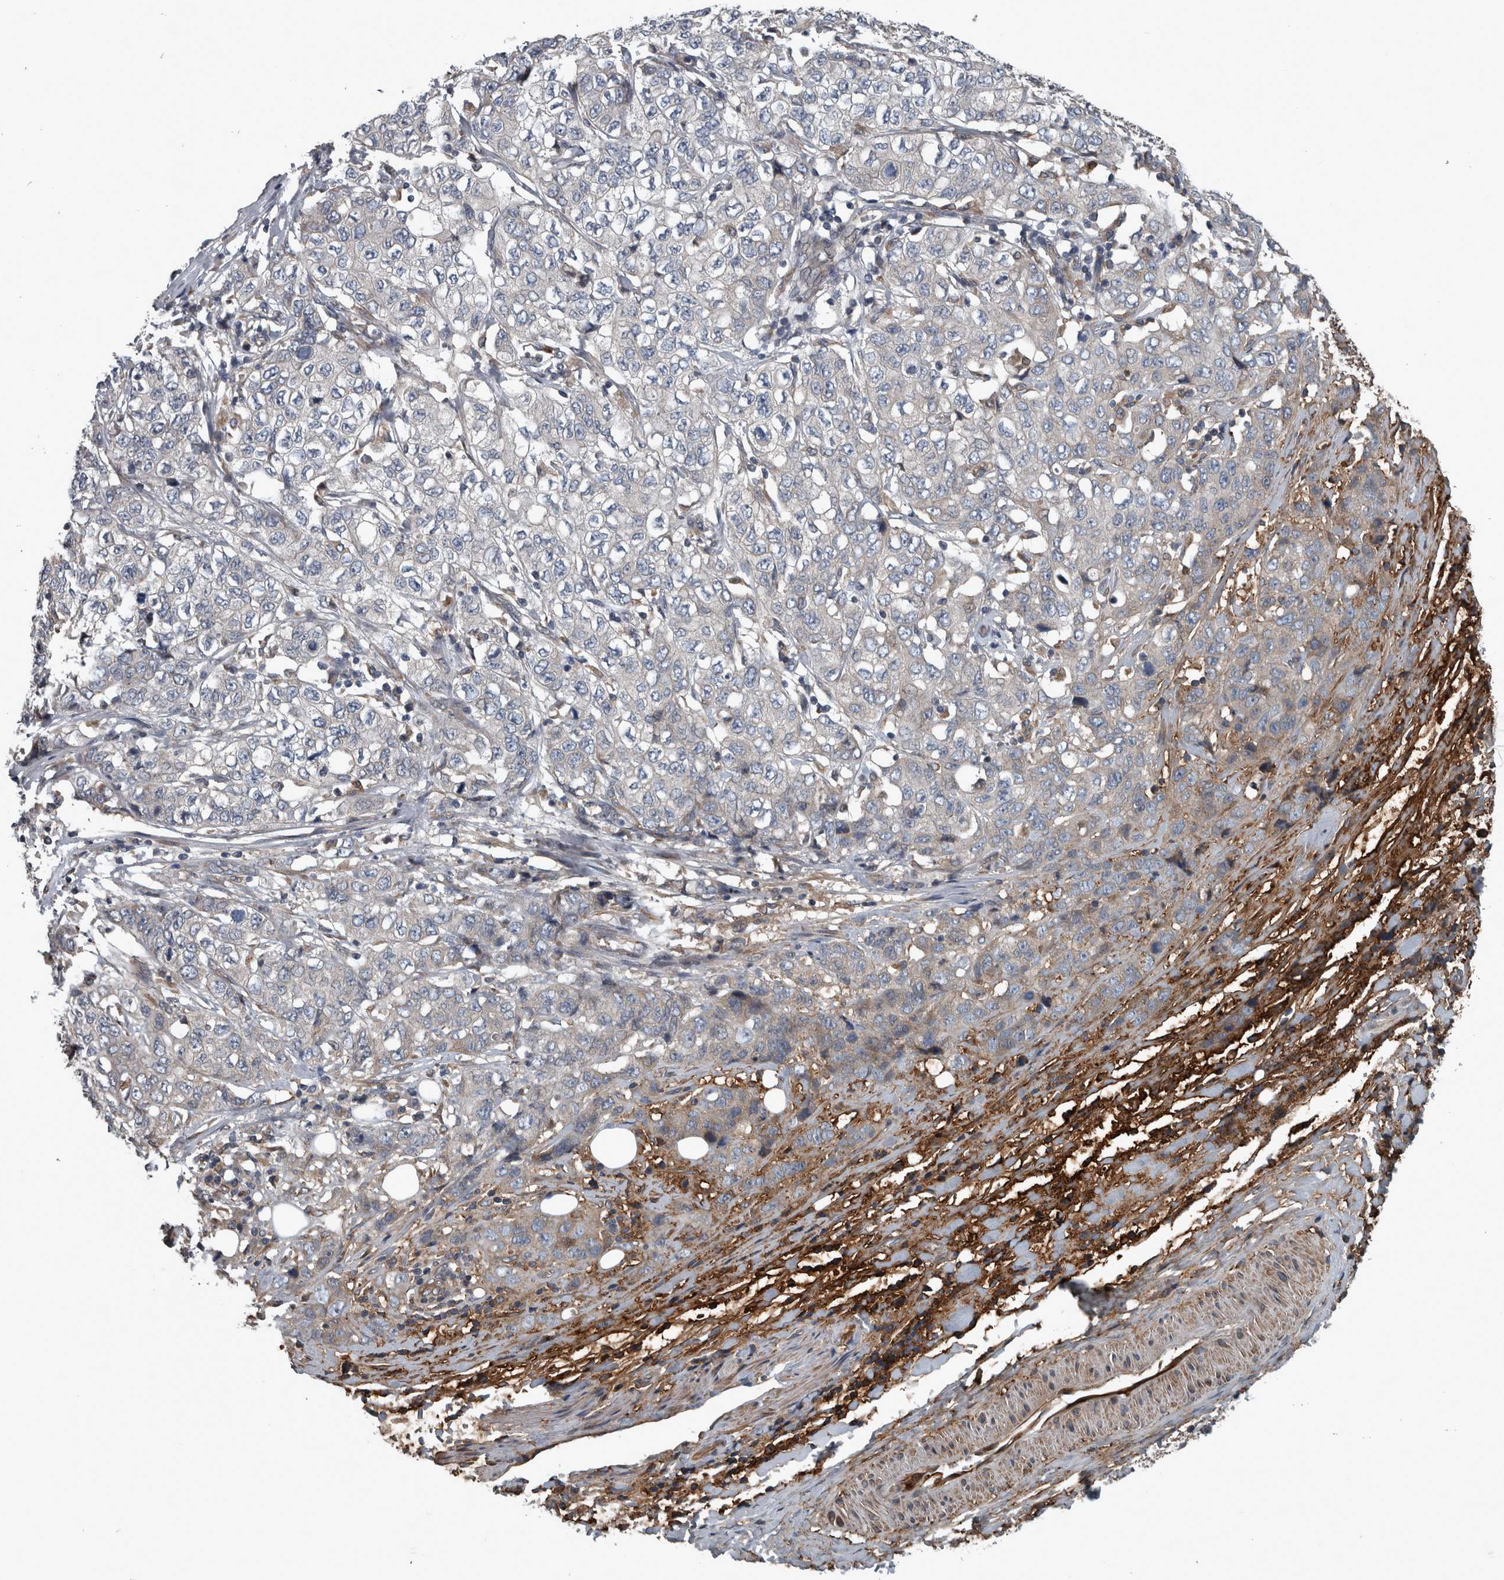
{"staining": {"intensity": "negative", "quantity": "none", "location": "none"}, "tissue": "stomach cancer", "cell_type": "Tumor cells", "image_type": "cancer", "snomed": [{"axis": "morphology", "description": "Adenocarcinoma, NOS"}, {"axis": "topography", "description": "Stomach"}], "caption": "High magnification brightfield microscopy of stomach cancer stained with DAB (brown) and counterstained with hematoxylin (blue): tumor cells show no significant positivity.", "gene": "EXOC8", "patient": {"sex": "male", "age": 48}}